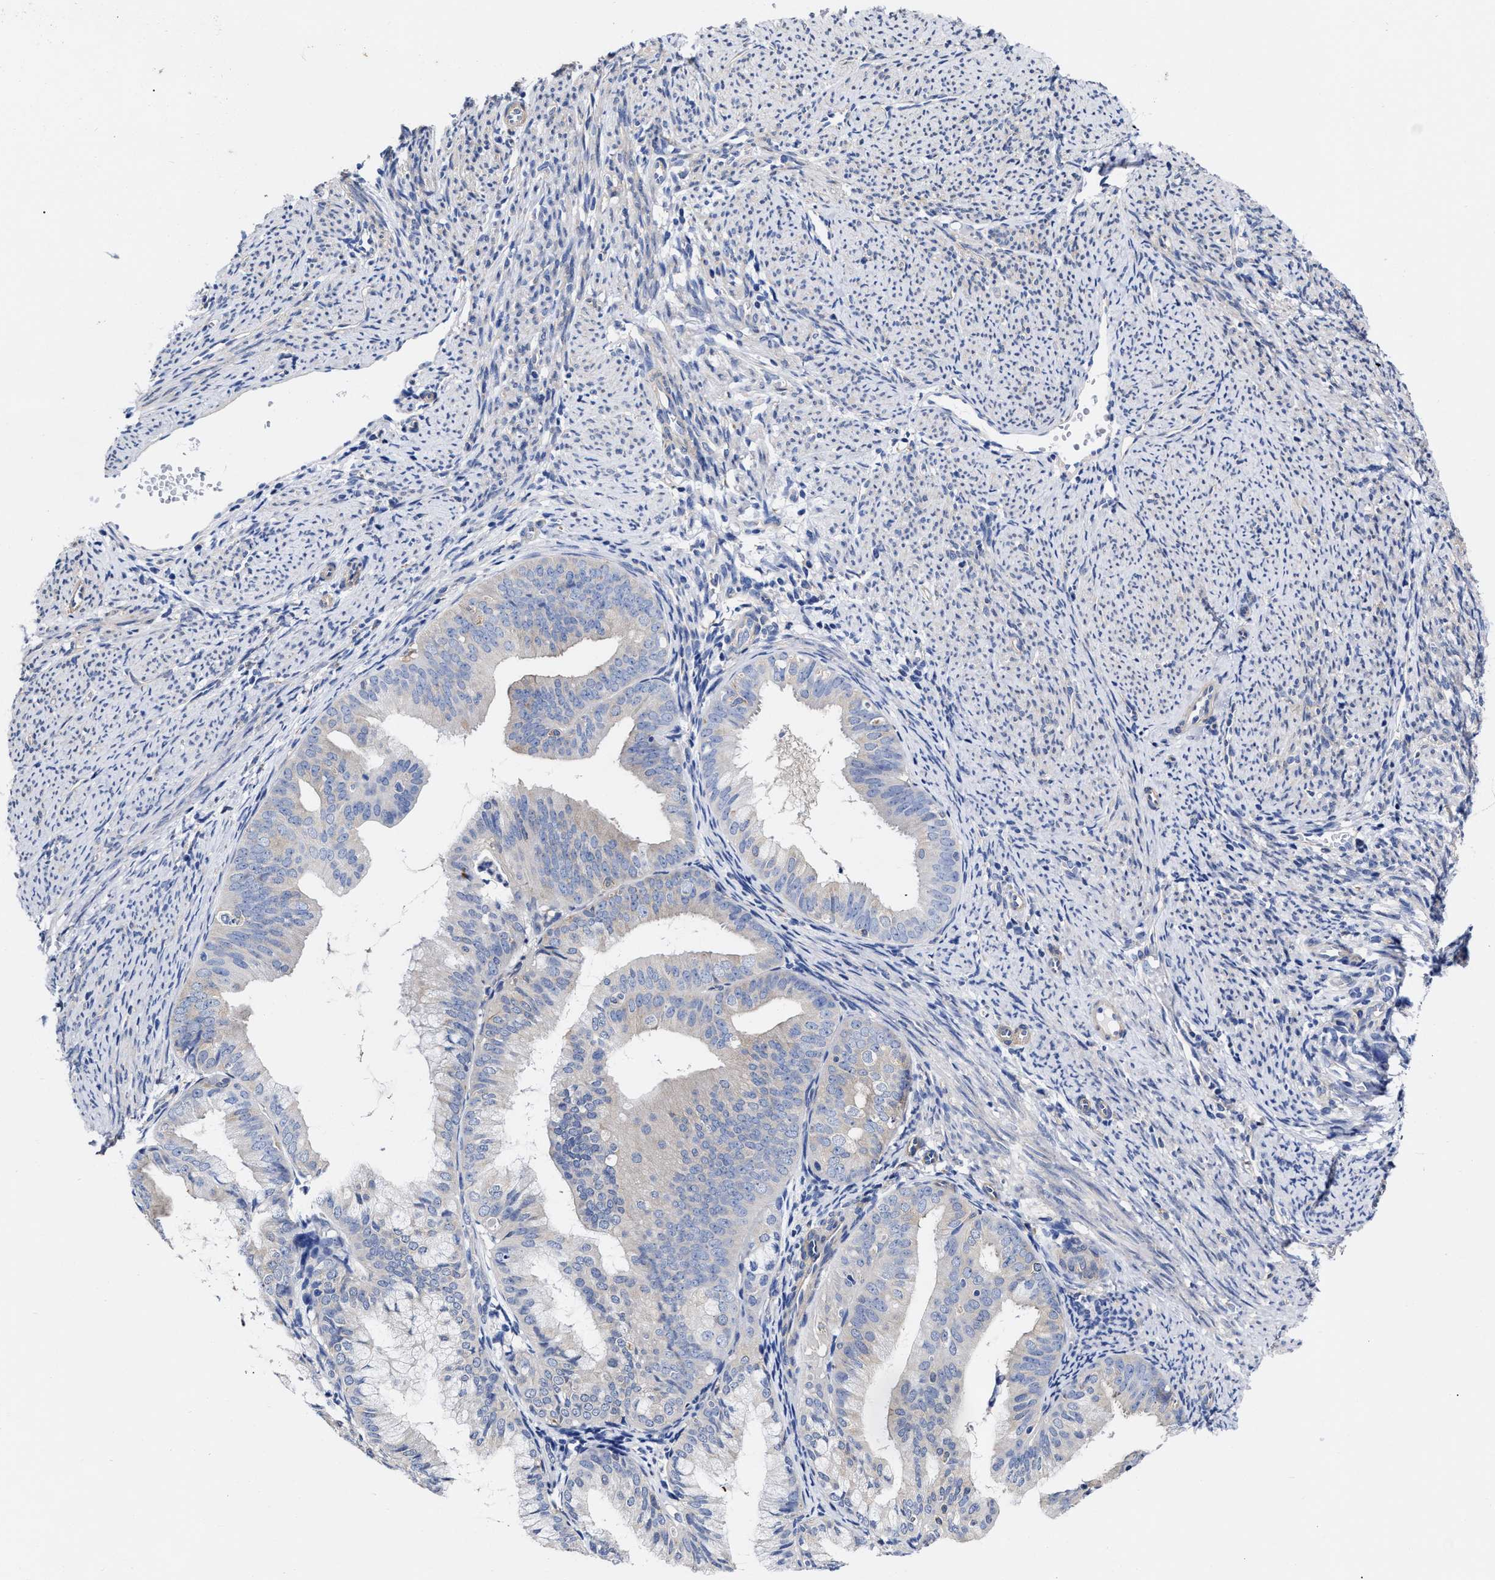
{"staining": {"intensity": "weak", "quantity": "<25%", "location": "cytoplasmic/membranous"}, "tissue": "endometrial cancer", "cell_type": "Tumor cells", "image_type": "cancer", "snomed": [{"axis": "morphology", "description": "Adenocarcinoma, NOS"}, {"axis": "topography", "description": "Endometrium"}], "caption": "Tumor cells show no significant staining in adenocarcinoma (endometrial).", "gene": "IRAG2", "patient": {"sex": "female", "age": 63}}